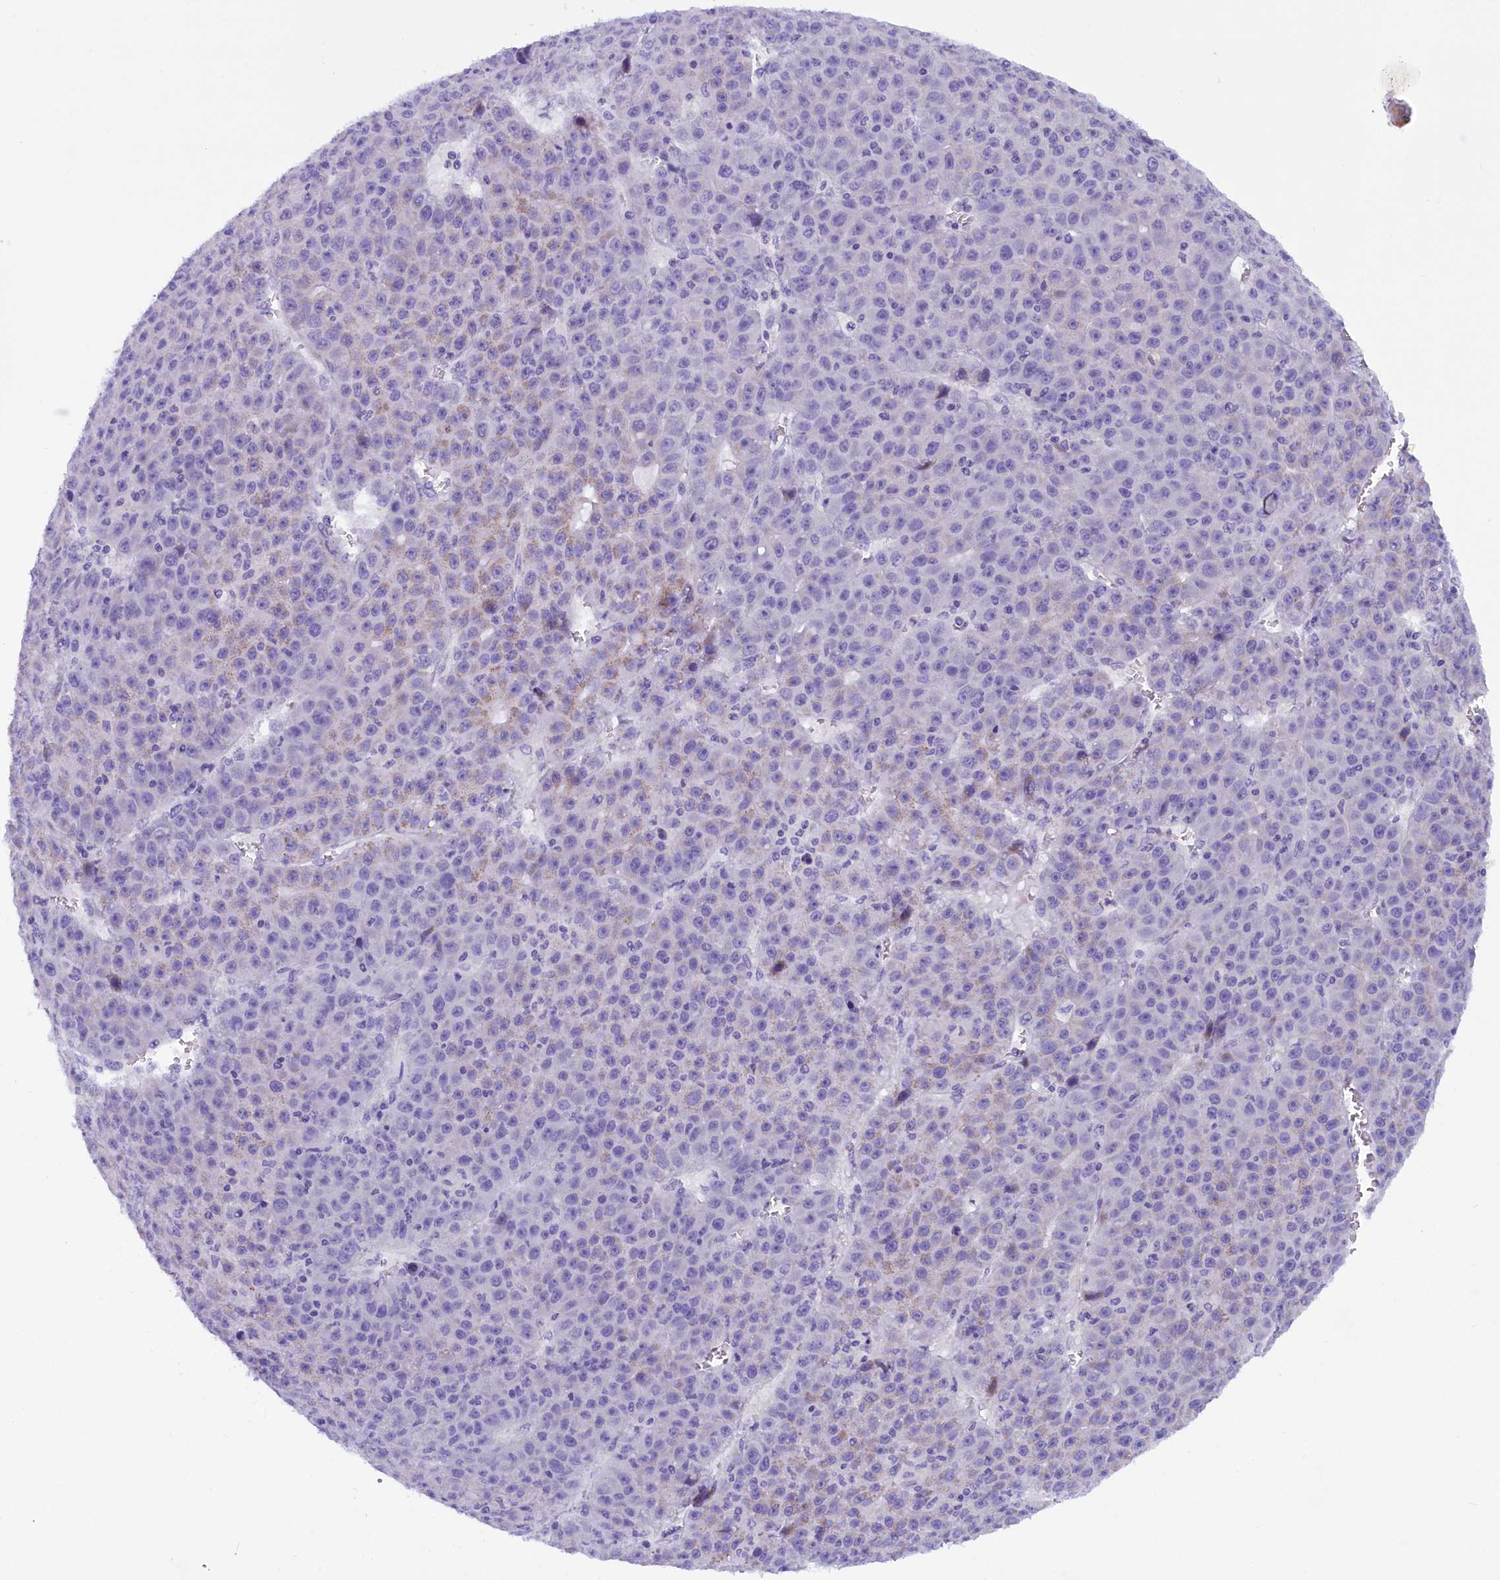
{"staining": {"intensity": "weak", "quantity": "<25%", "location": "cytoplasmic/membranous"}, "tissue": "liver cancer", "cell_type": "Tumor cells", "image_type": "cancer", "snomed": [{"axis": "morphology", "description": "Carcinoma, Hepatocellular, NOS"}, {"axis": "topography", "description": "Liver"}], "caption": "Histopathology image shows no protein staining in tumor cells of liver cancer (hepatocellular carcinoma) tissue.", "gene": "RTTN", "patient": {"sex": "female", "age": 53}}